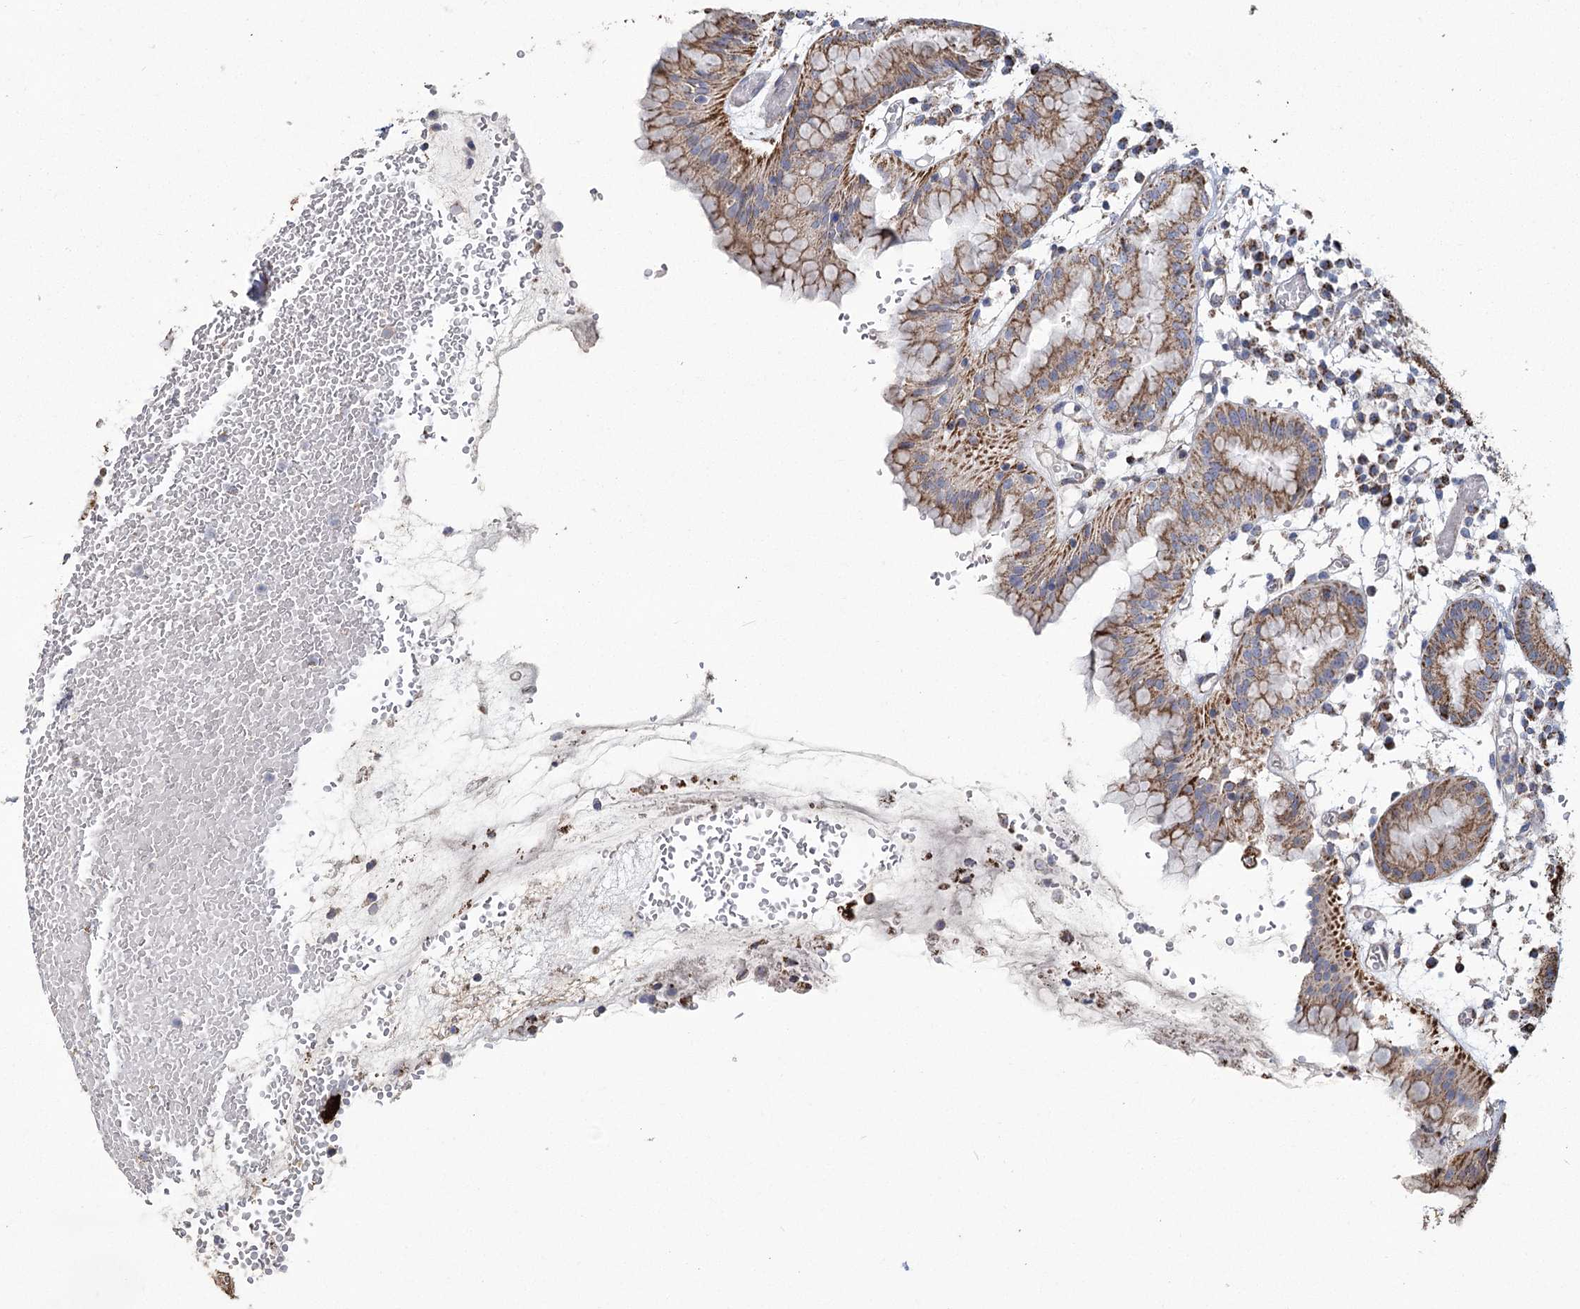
{"staining": {"intensity": "strong", "quantity": "25%-75%", "location": "cytoplasmic/membranous"}, "tissue": "stomach", "cell_type": "Glandular cells", "image_type": "normal", "snomed": [{"axis": "morphology", "description": "Normal tissue, NOS"}, {"axis": "topography", "description": "Stomach"}, {"axis": "topography", "description": "Stomach, lower"}], "caption": "Protein staining displays strong cytoplasmic/membranous positivity in about 25%-75% of glandular cells in unremarkable stomach.", "gene": "RANBP3L", "patient": {"sex": "female", "age": 75}}